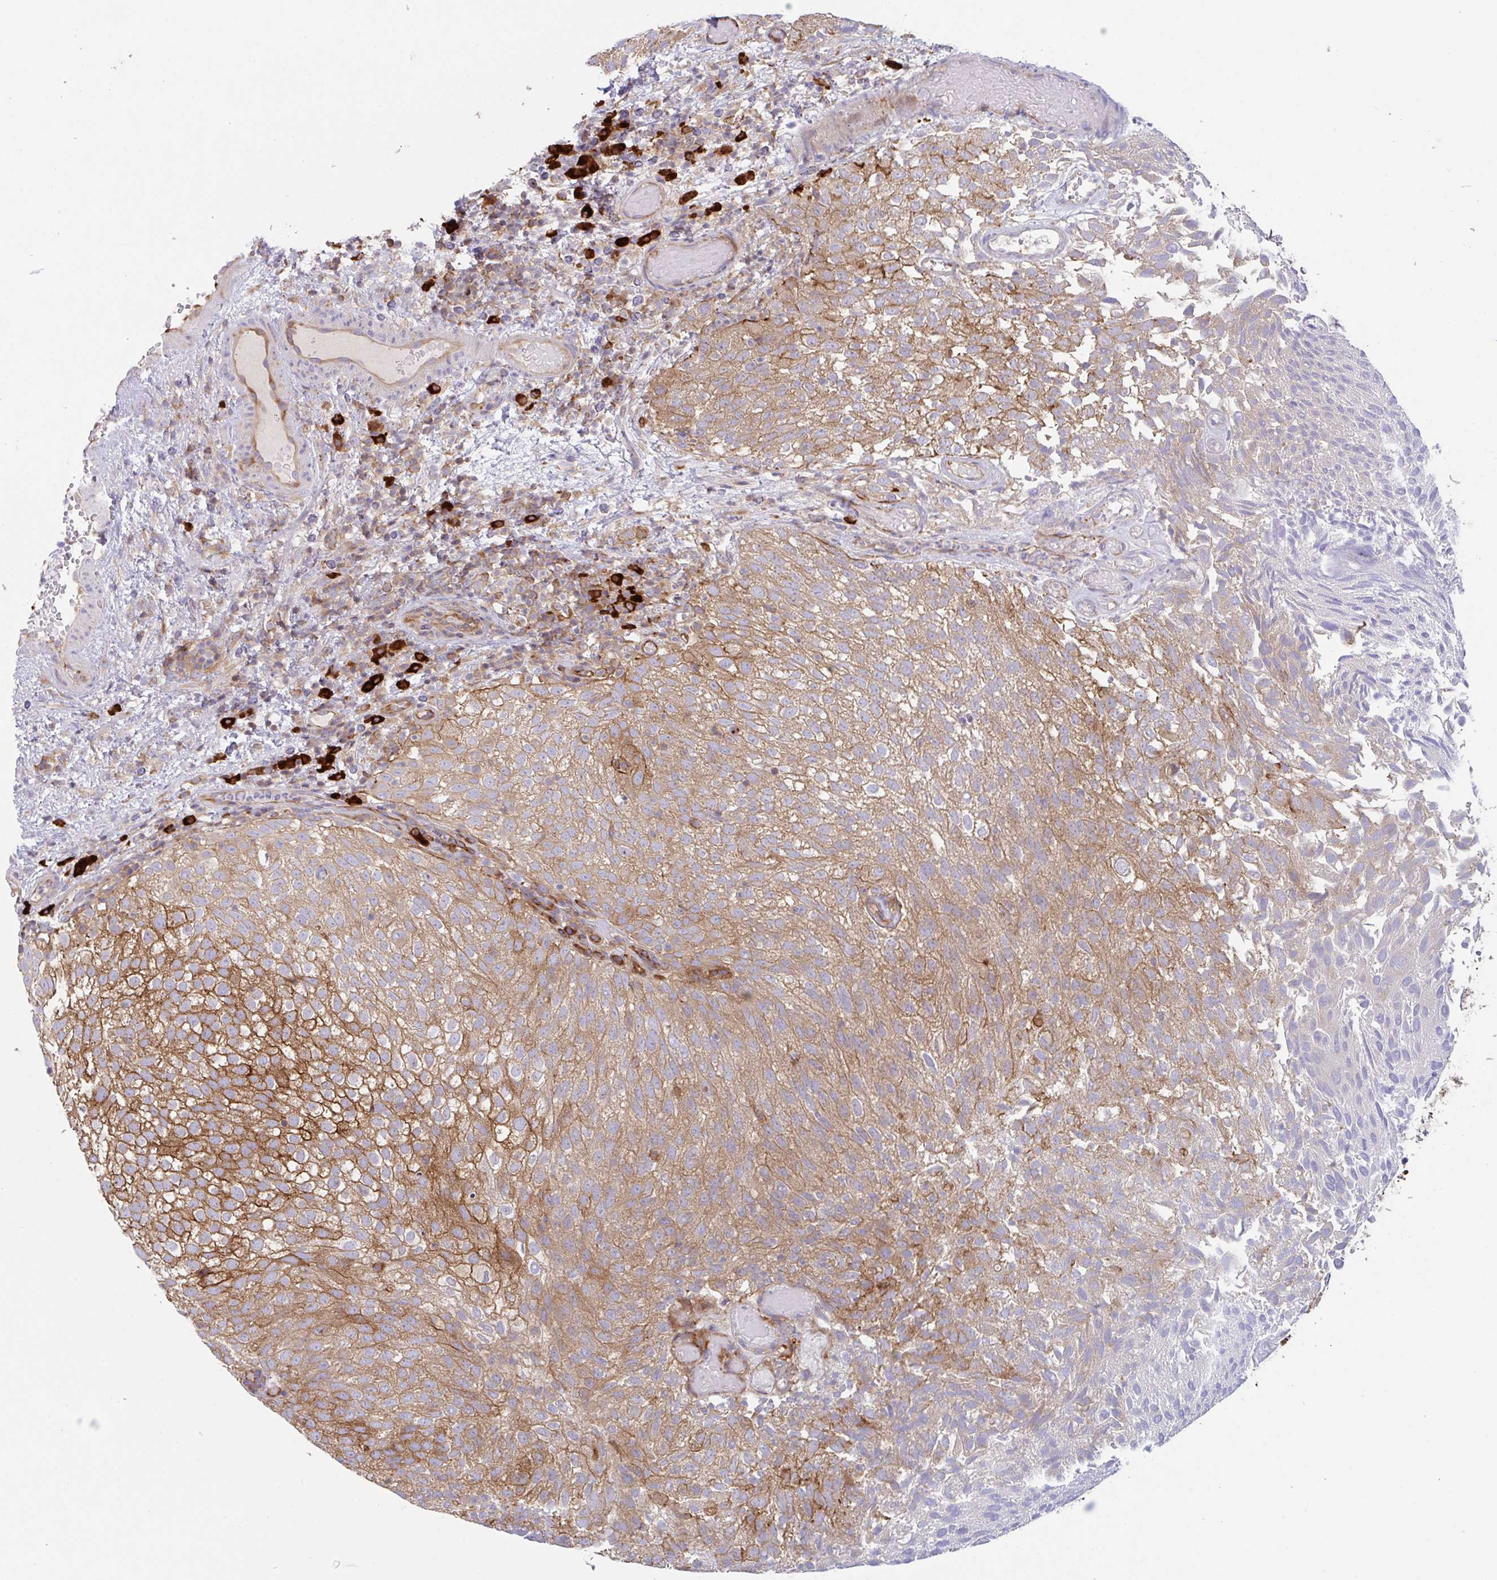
{"staining": {"intensity": "moderate", "quantity": ">75%", "location": "cytoplasmic/membranous"}, "tissue": "urothelial cancer", "cell_type": "Tumor cells", "image_type": "cancer", "snomed": [{"axis": "morphology", "description": "Urothelial carcinoma, Low grade"}, {"axis": "topography", "description": "Urinary bladder"}], "caption": "Immunohistochemistry photomicrograph of neoplastic tissue: human urothelial carcinoma (low-grade) stained using immunohistochemistry shows medium levels of moderate protein expression localized specifically in the cytoplasmic/membranous of tumor cells, appearing as a cytoplasmic/membranous brown color.", "gene": "YARS2", "patient": {"sex": "male", "age": 78}}